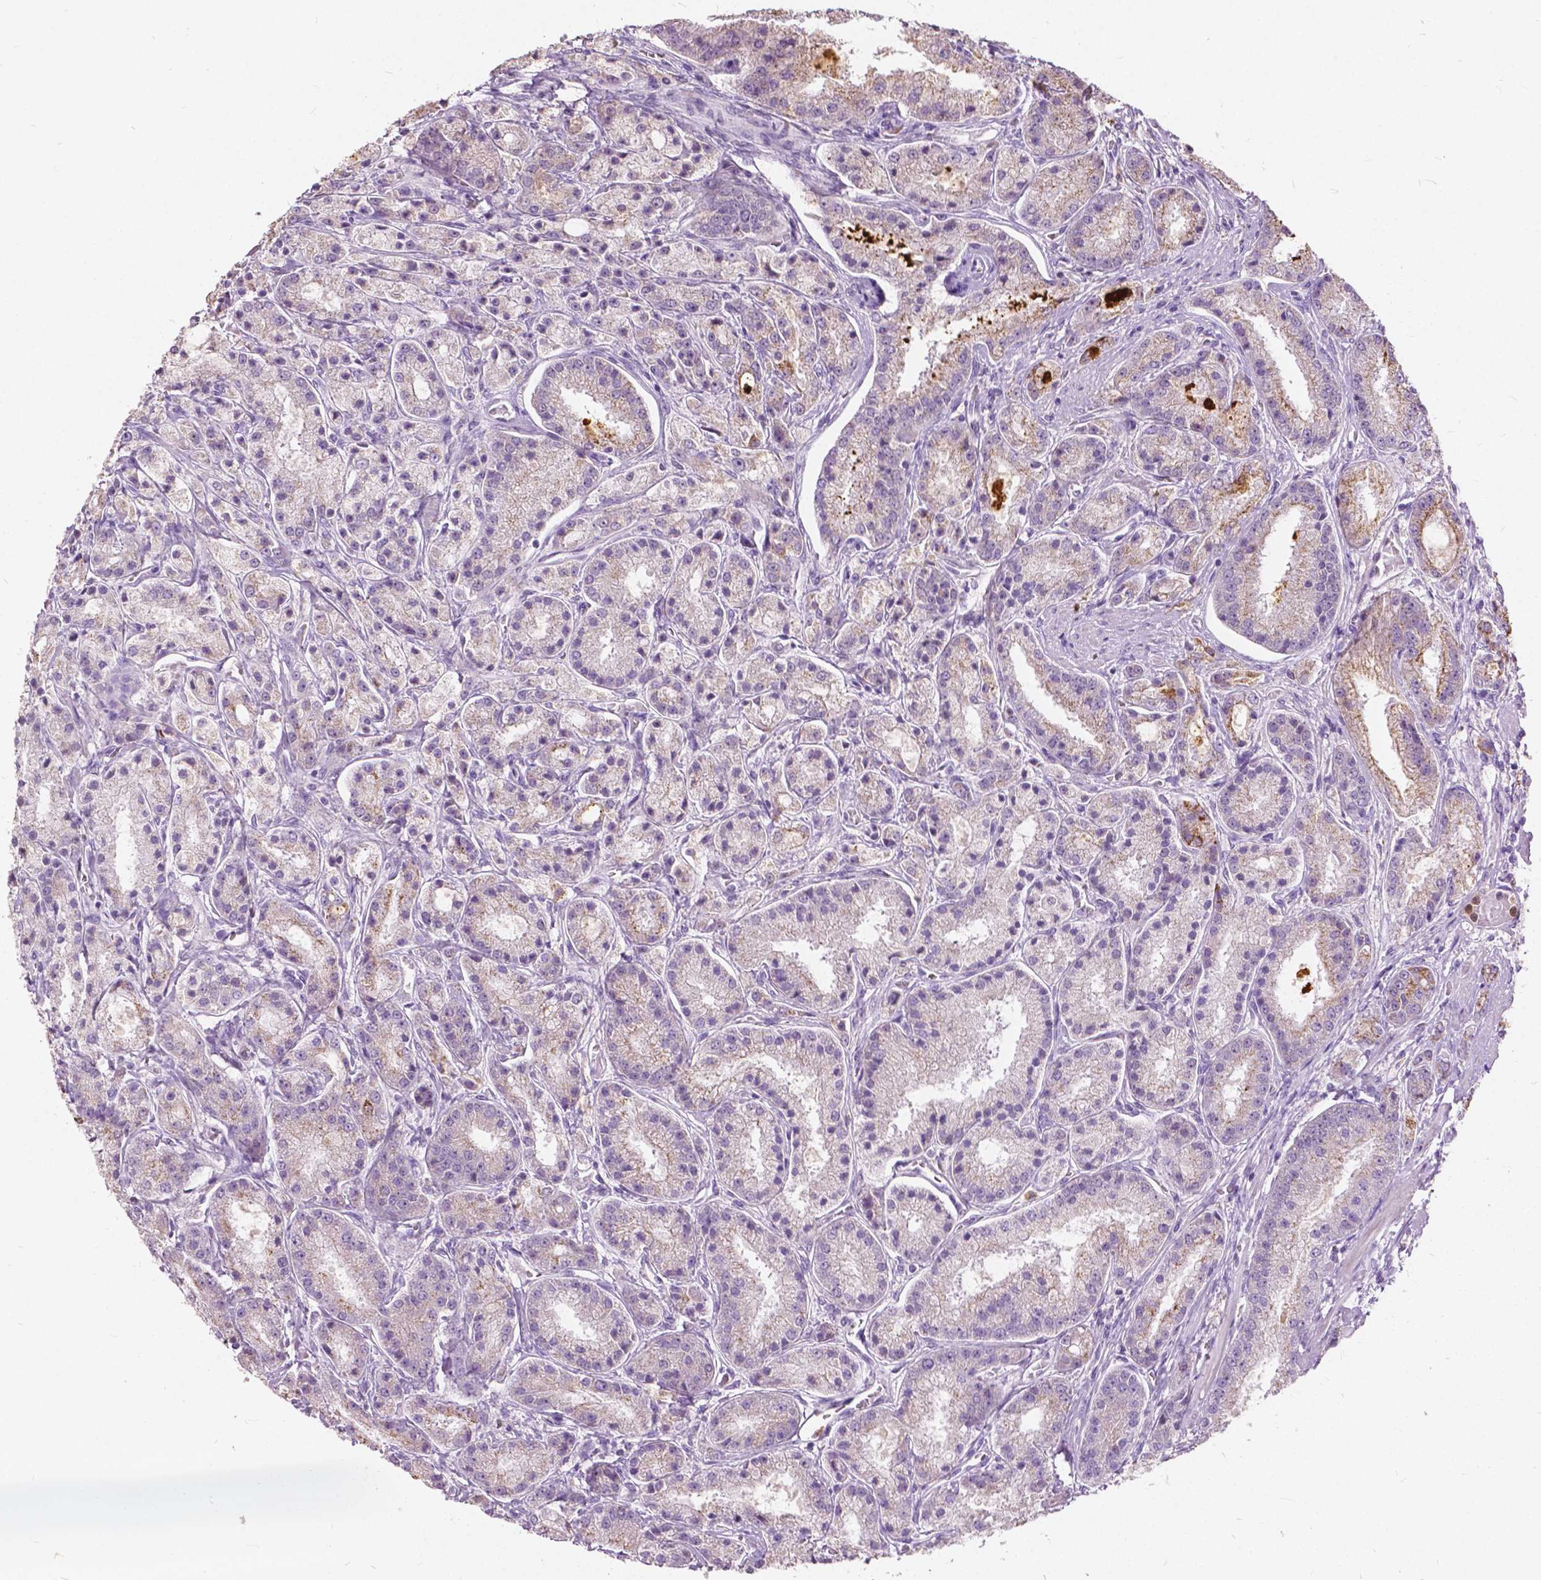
{"staining": {"intensity": "weak", "quantity": "<25%", "location": "cytoplasmic/membranous"}, "tissue": "prostate cancer", "cell_type": "Tumor cells", "image_type": "cancer", "snomed": [{"axis": "morphology", "description": "Adenocarcinoma, High grade"}, {"axis": "topography", "description": "Prostate"}], "caption": "IHC micrograph of neoplastic tissue: prostate cancer stained with DAB shows no significant protein staining in tumor cells.", "gene": "DLX6", "patient": {"sex": "male", "age": 67}}